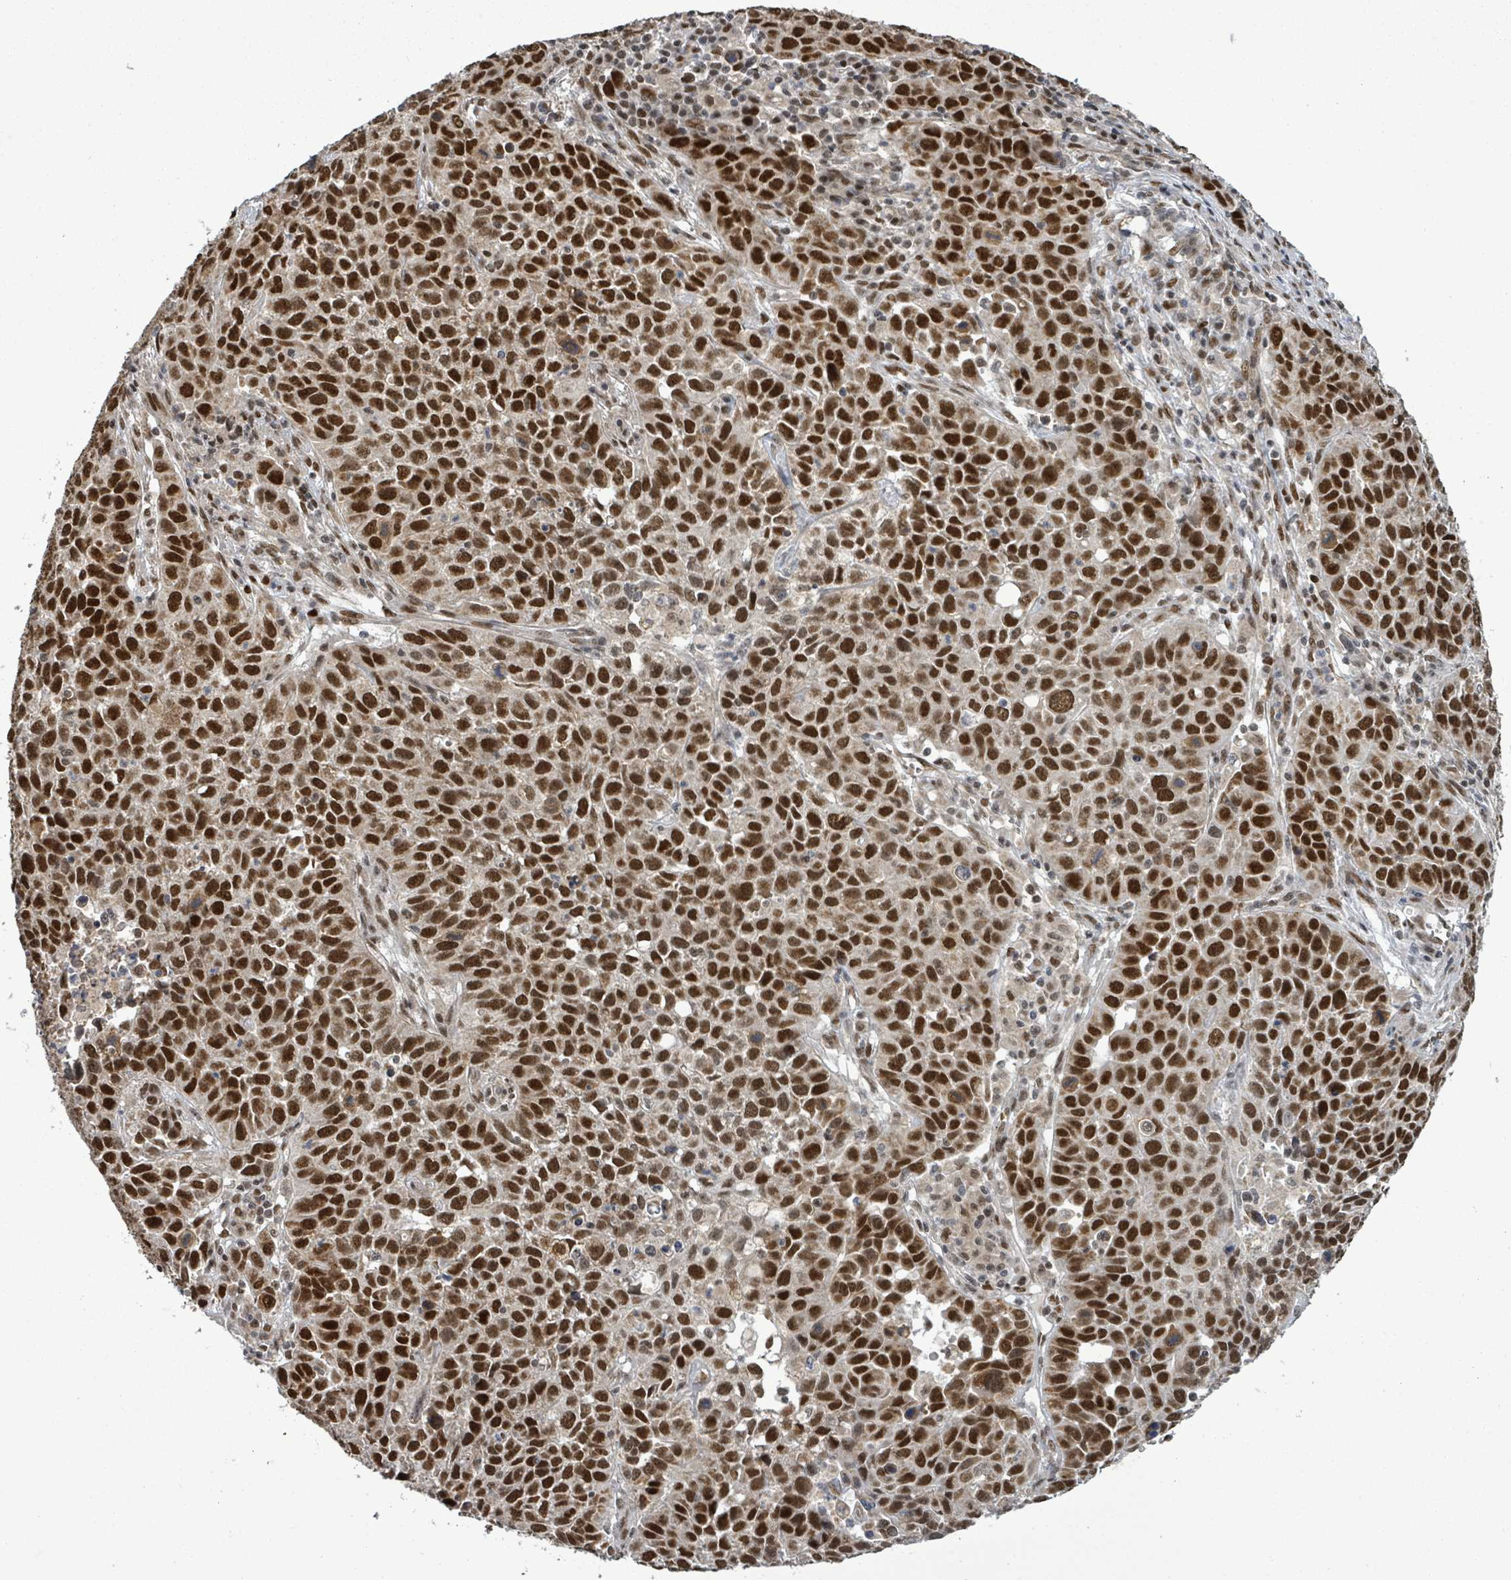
{"staining": {"intensity": "strong", "quantity": ">75%", "location": "nuclear"}, "tissue": "lung cancer", "cell_type": "Tumor cells", "image_type": "cancer", "snomed": [{"axis": "morphology", "description": "Squamous cell carcinoma, NOS"}, {"axis": "topography", "description": "Lung"}], "caption": "High-power microscopy captured an immunohistochemistry (IHC) photomicrograph of squamous cell carcinoma (lung), revealing strong nuclear positivity in approximately >75% of tumor cells.", "gene": "PATZ1", "patient": {"sex": "male", "age": 76}}